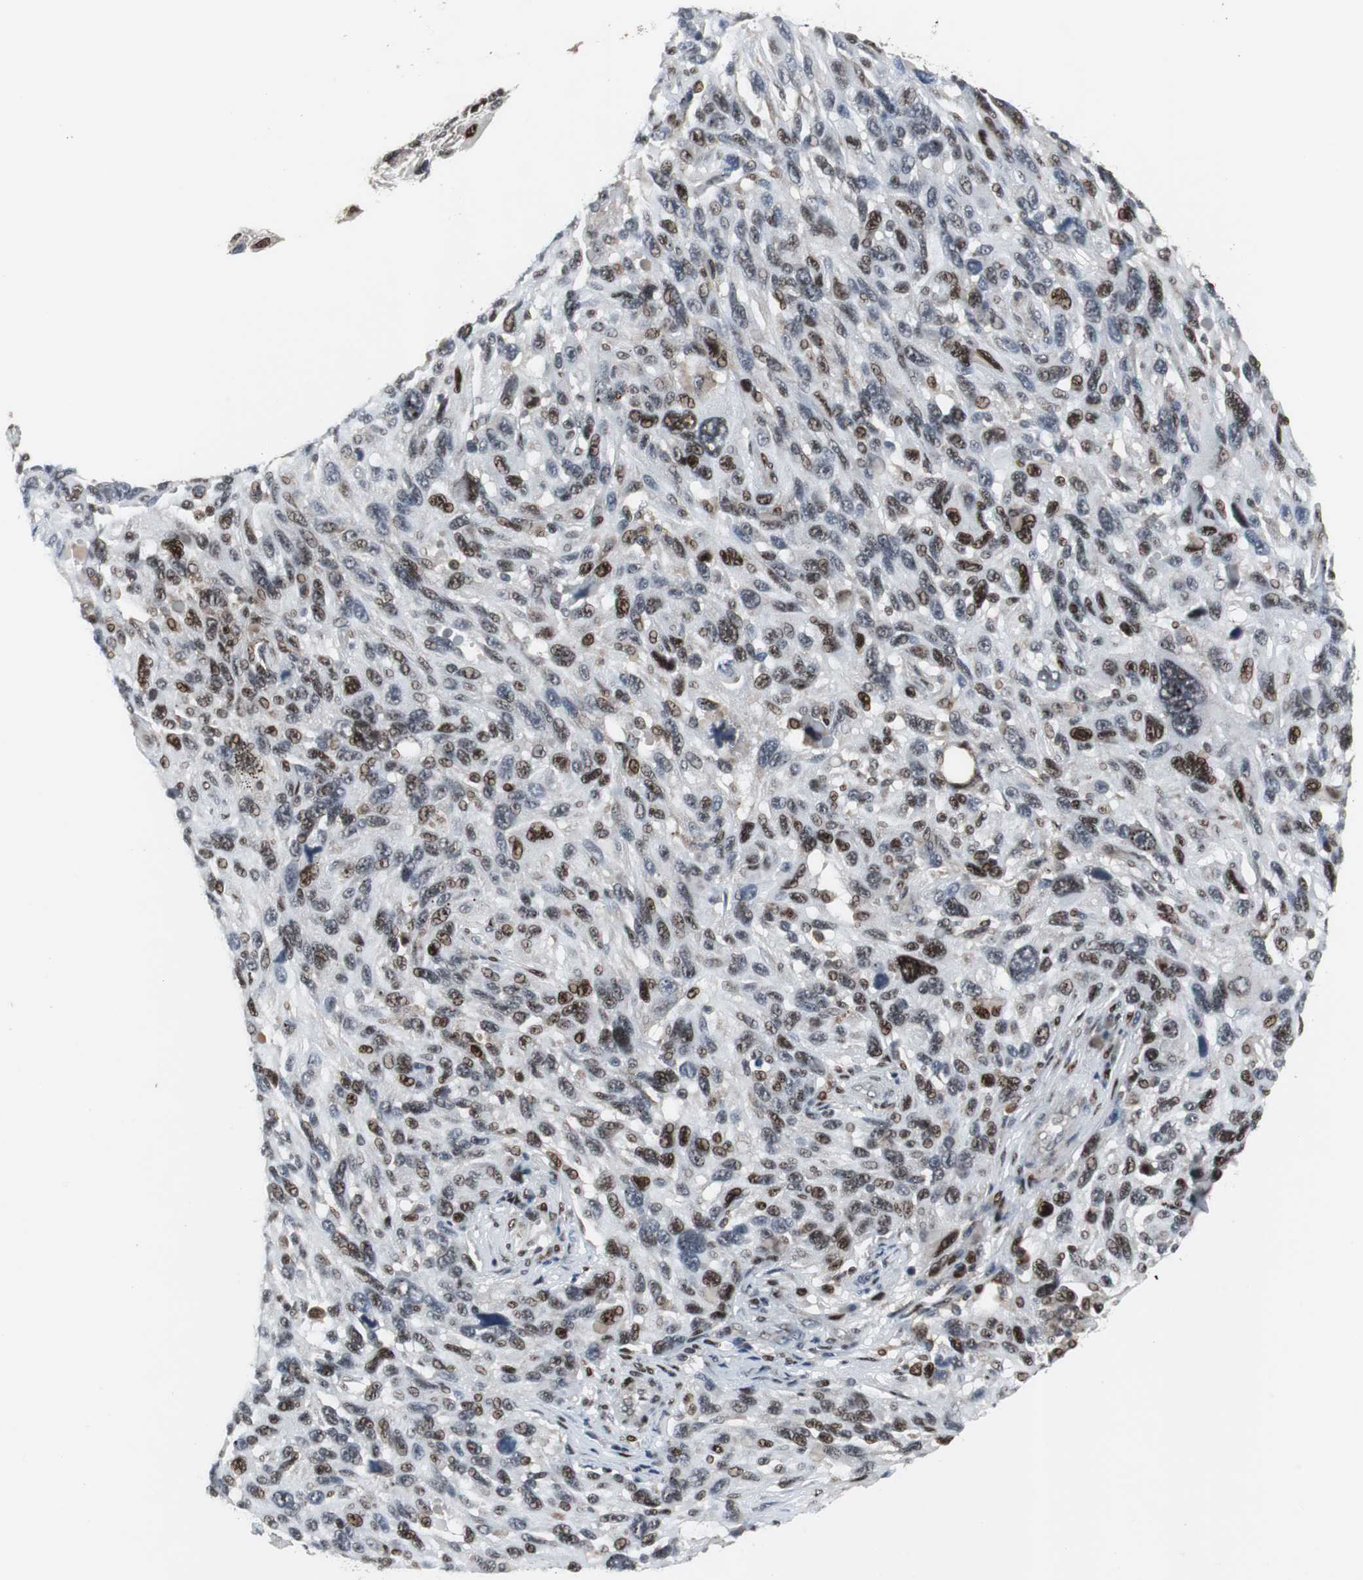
{"staining": {"intensity": "strong", "quantity": "25%-75%", "location": "nuclear"}, "tissue": "melanoma", "cell_type": "Tumor cells", "image_type": "cancer", "snomed": [{"axis": "morphology", "description": "Malignant melanoma, NOS"}, {"axis": "topography", "description": "Skin"}], "caption": "Immunohistochemical staining of human melanoma exhibits strong nuclear protein positivity in about 25%-75% of tumor cells.", "gene": "GRK2", "patient": {"sex": "male", "age": 53}}